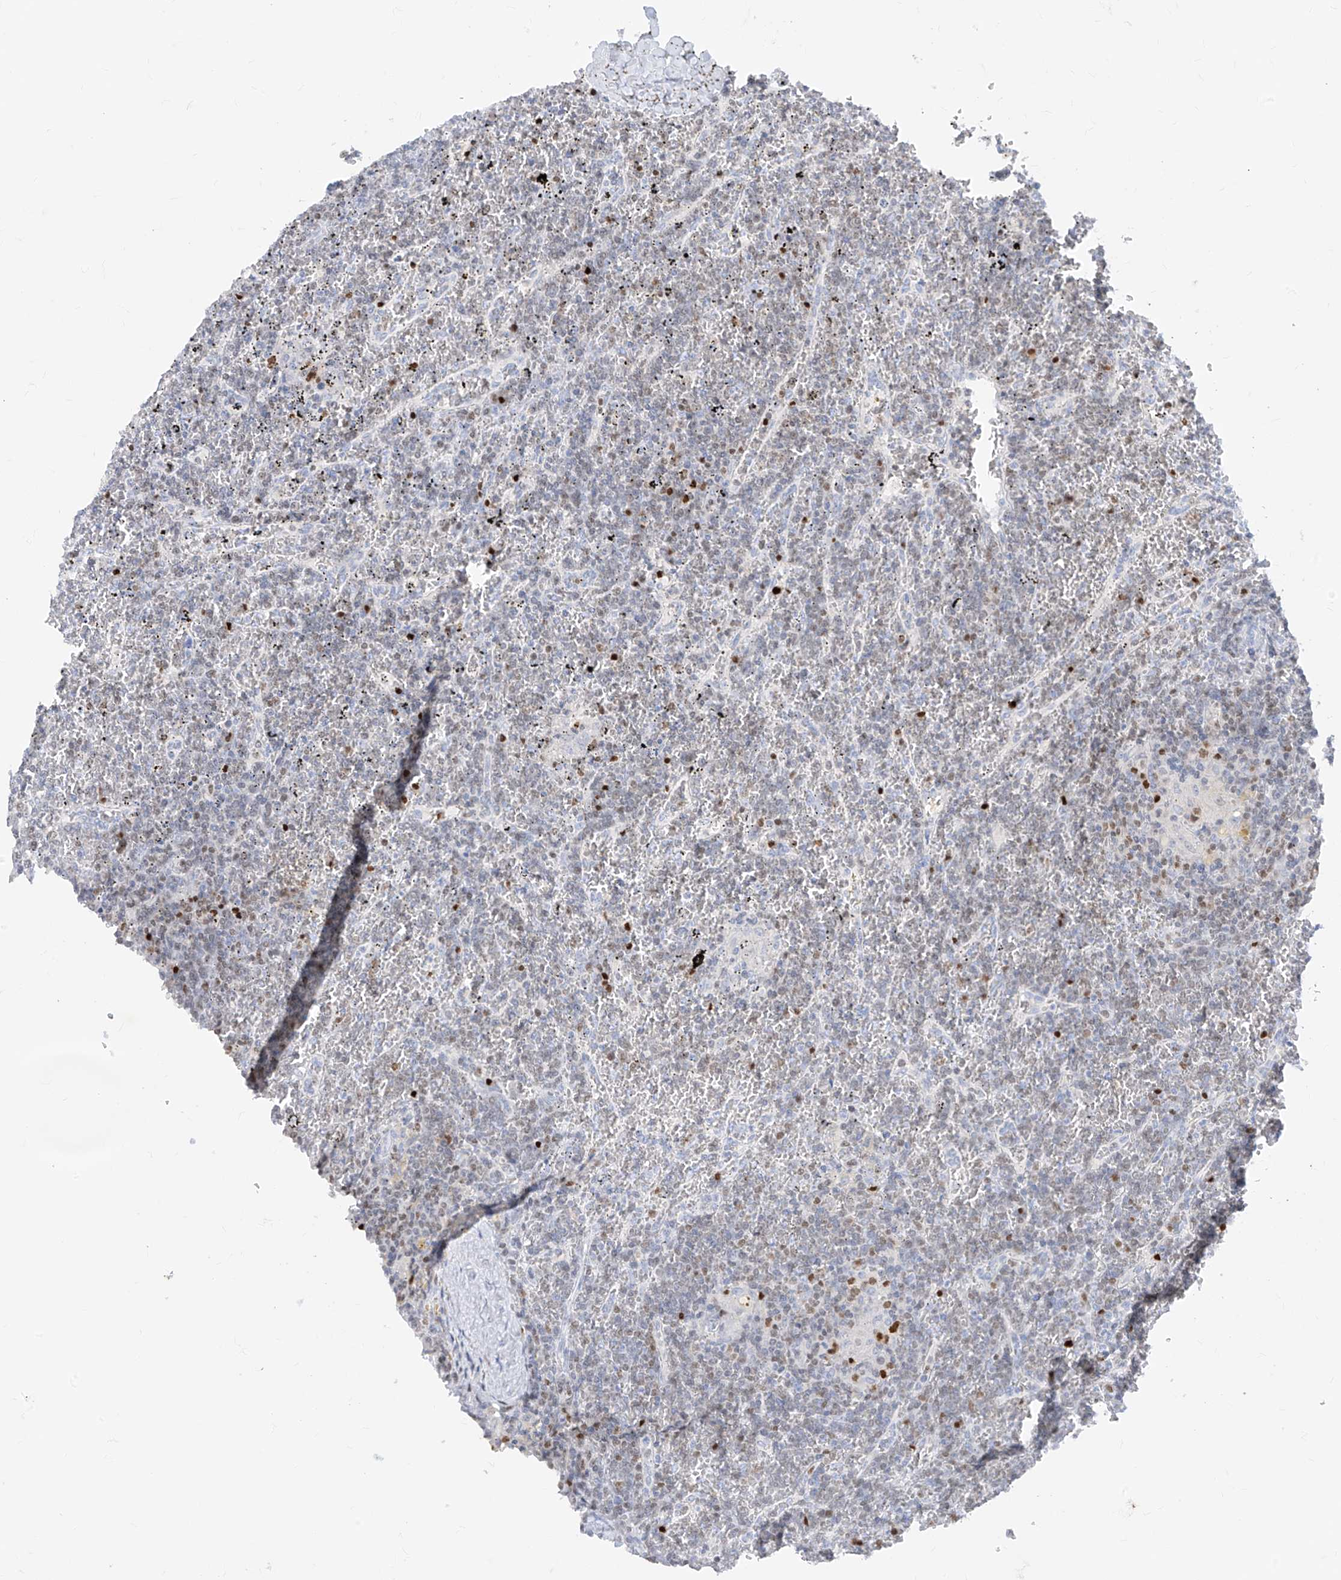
{"staining": {"intensity": "weak", "quantity": "<25%", "location": "nuclear"}, "tissue": "lymphoma", "cell_type": "Tumor cells", "image_type": "cancer", "snomed": [{"axis": "morphology", "description": "Malignant lymphoma, non-Hodgkin's type, Low grade"}, {"axis": "topography", "description": "Spleen"}], "caption": "High power microscopy photomicrograph of an immunohistochemistry (IHC) micrograph of lymphoma, revealing no significant expression in tumor cells.", "gene": "TBX21", "patient": {"sex": "female", "age": 19}}